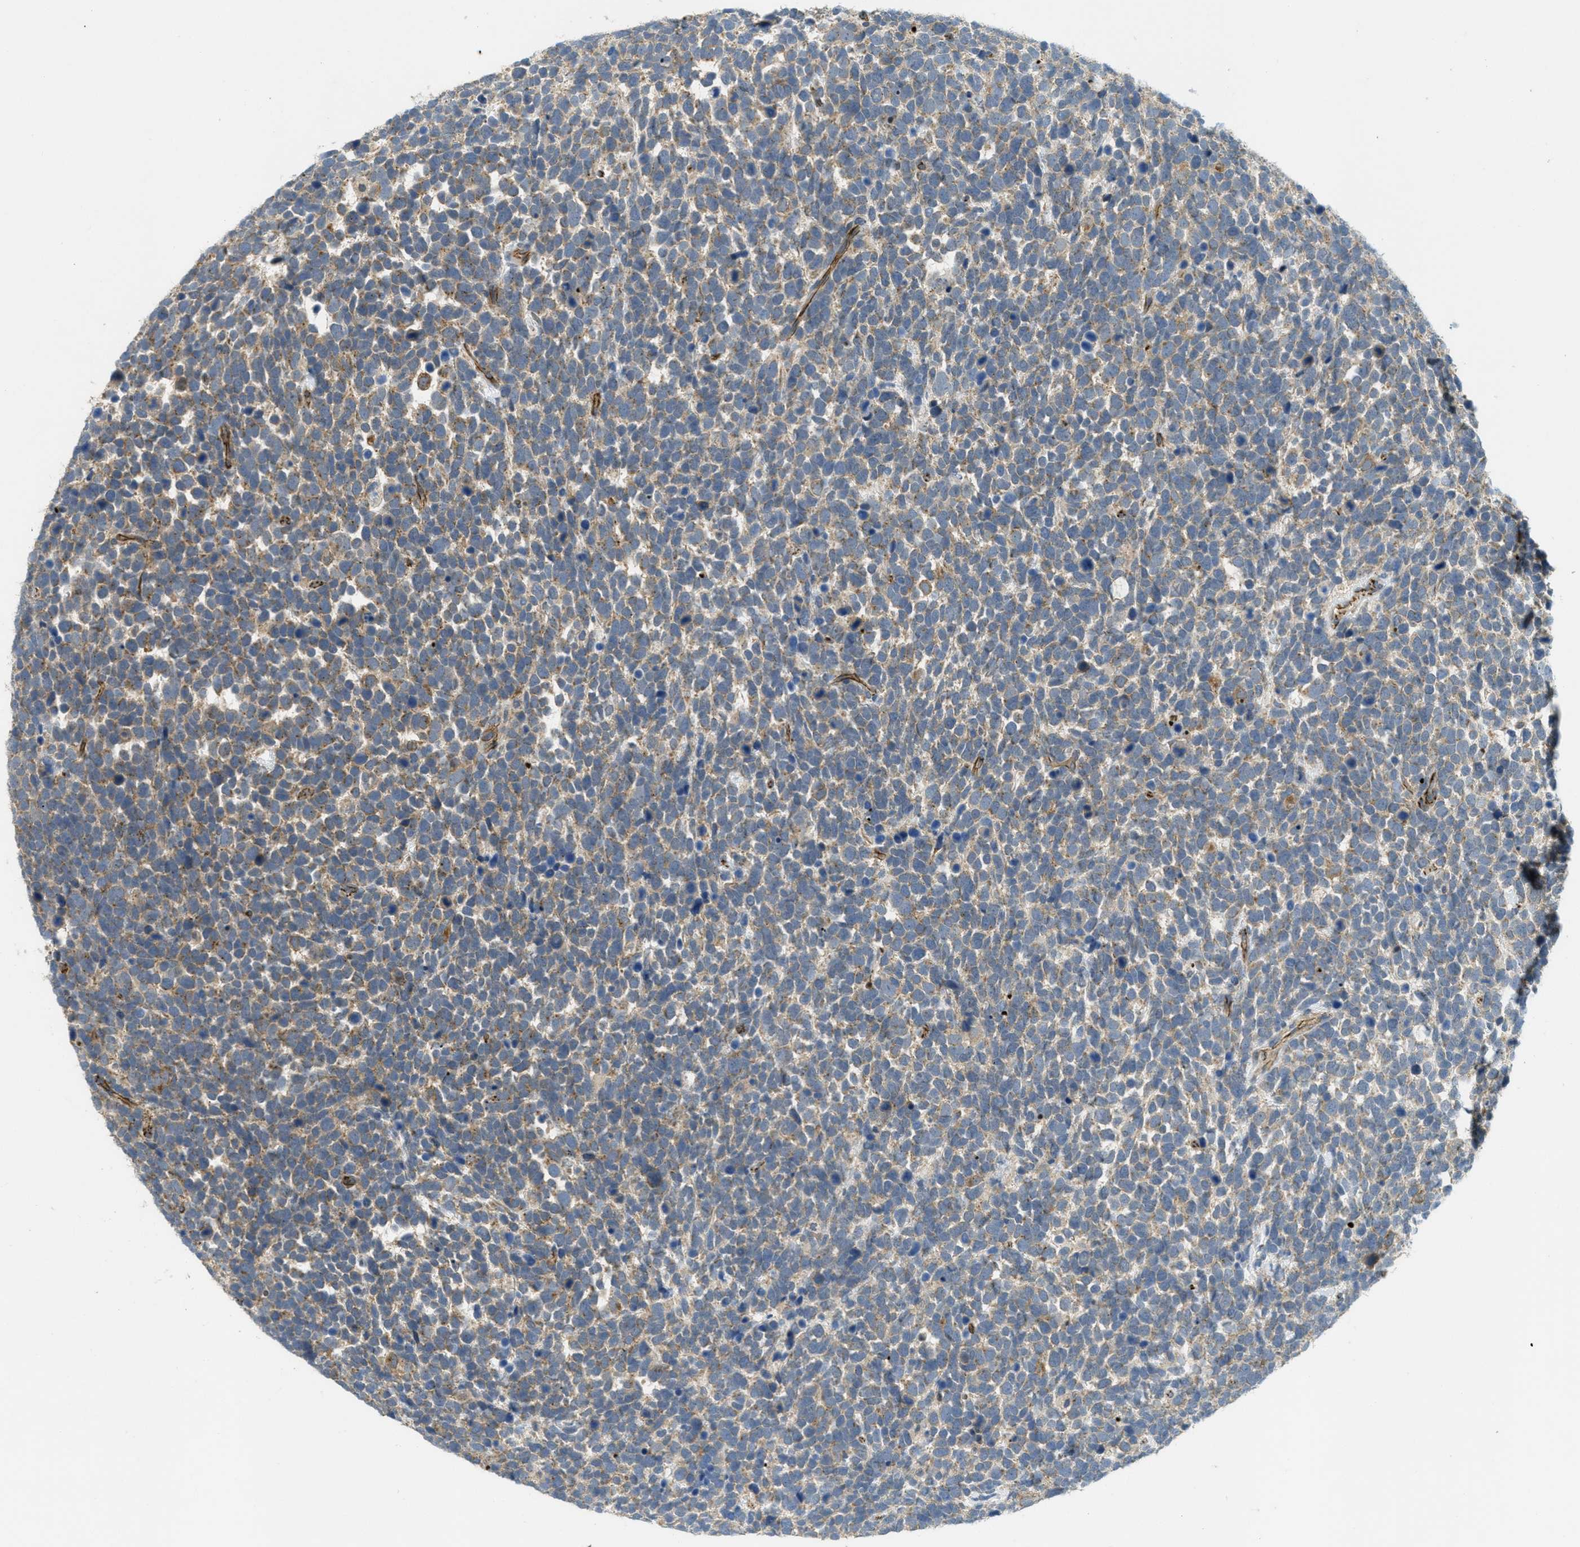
{"staining": {"intensity": "weak", "quantity": "25%-75%", "location": "cytoplasmic/membranous"}, "tissue": "urothelial cancer", "cell_type": "Tumor cells", "image_type": "cancer", "snomed": [{"axis": "morphology", "description": "Urothelial carcinoma, High grade"}, {"axis": "topography", "description": "Urinary bladder"}], "caption": "This photomicrograph exhibits immunohistochemistry staining of human urothelial cancer, with low weak cytoplasmic/membranous positivity in approximately 25%-75% of tumor cells.", "gene": "JCAD", "patient": {"sex": "female", "age": 82}}